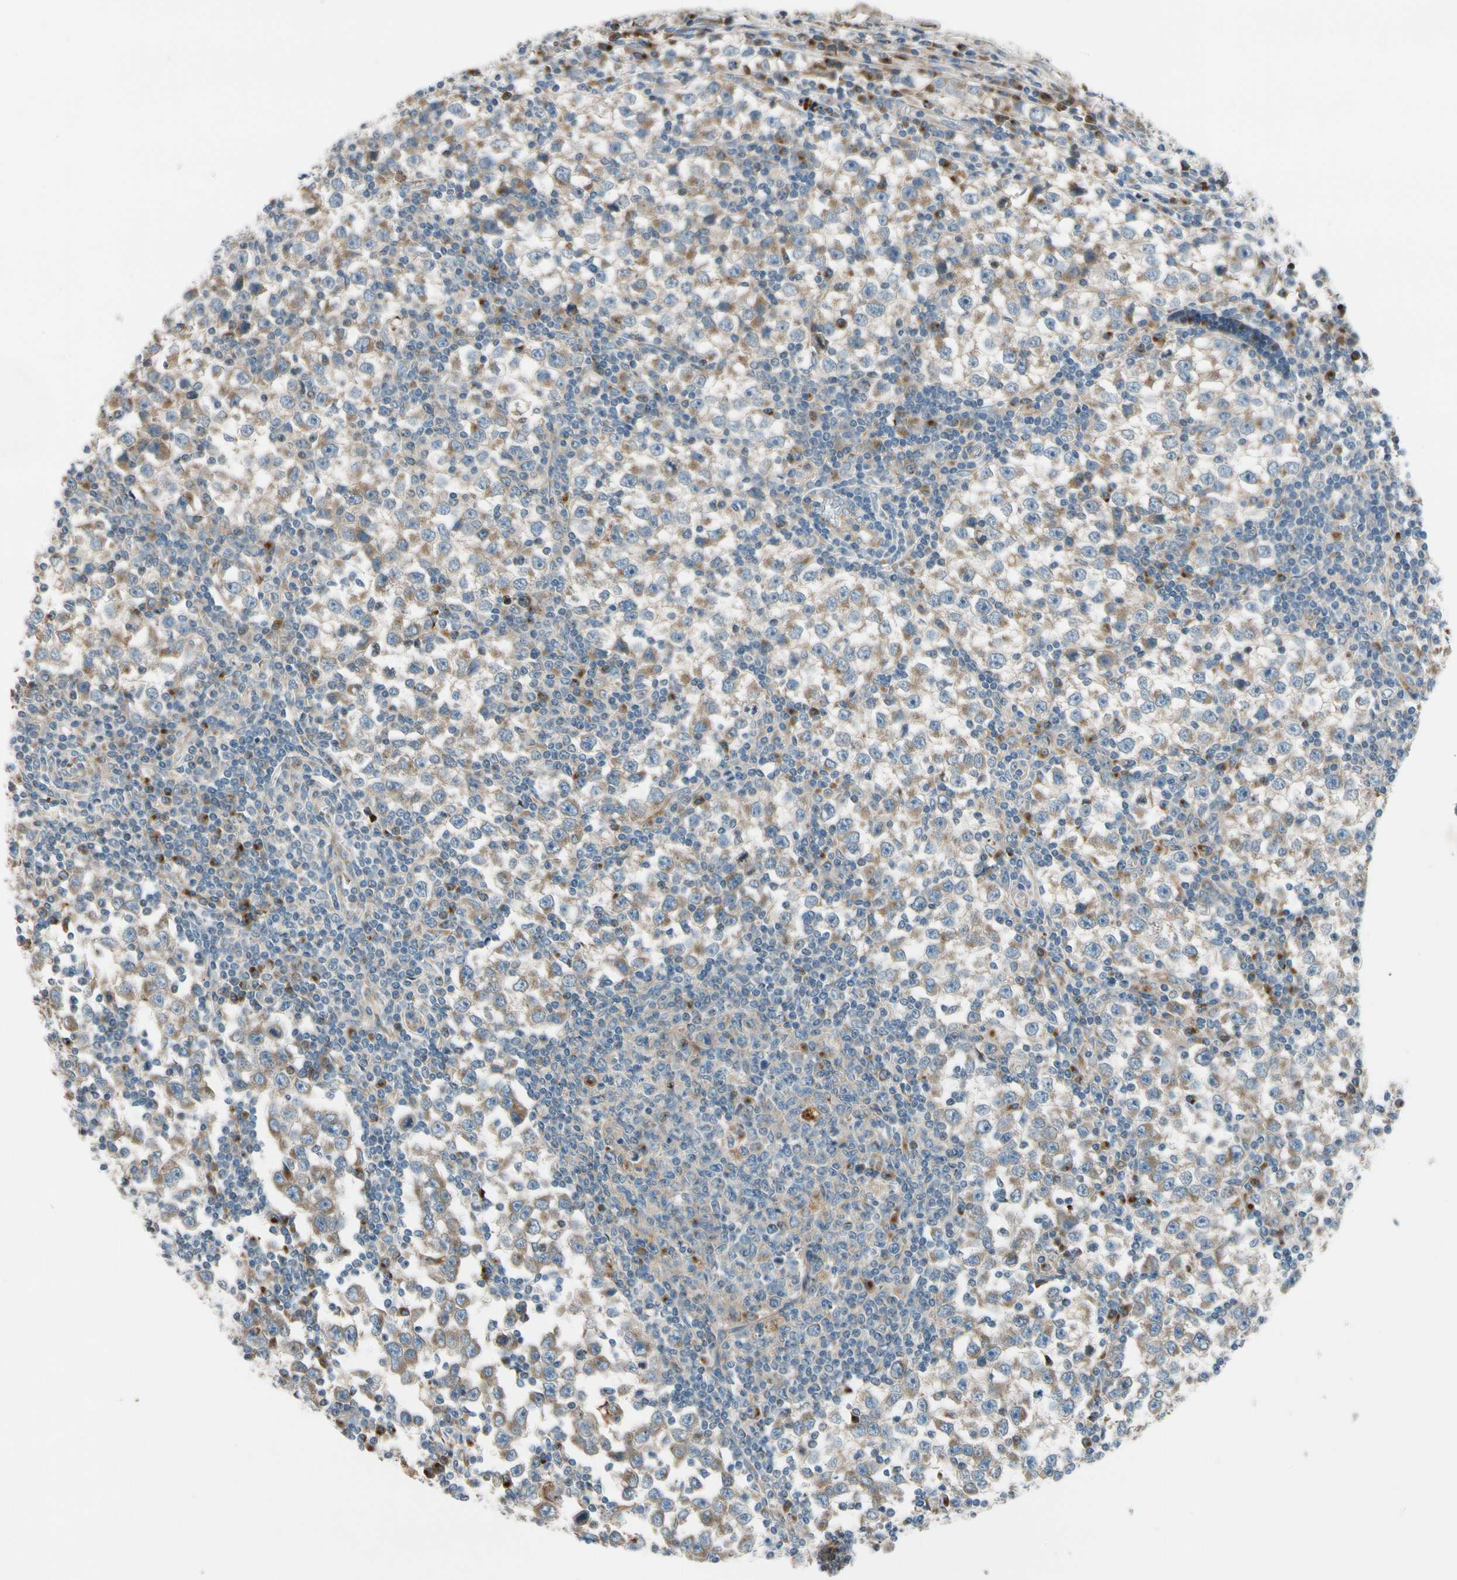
{"staining": {"intensity": "weak", "quantity": ">75%", "location": "cytoplasmic/membranous"}, "tissue": "testis cancer", "cell_type": "Tumor cells", "image_type": "cancer", "snomed": [{"axis": "morphology", "description": "Seminoma, NOS"}, {"axis": "topography", "description": "Testis"}], "caption": "Human testis cancer (seminoma) stained for a protein (brown) displays weak cytoplasmic/membranous positive positivity in about >75% of tumor cells.", "gene": "MST1R", "patient": {"sex": "male", "age": 65}}